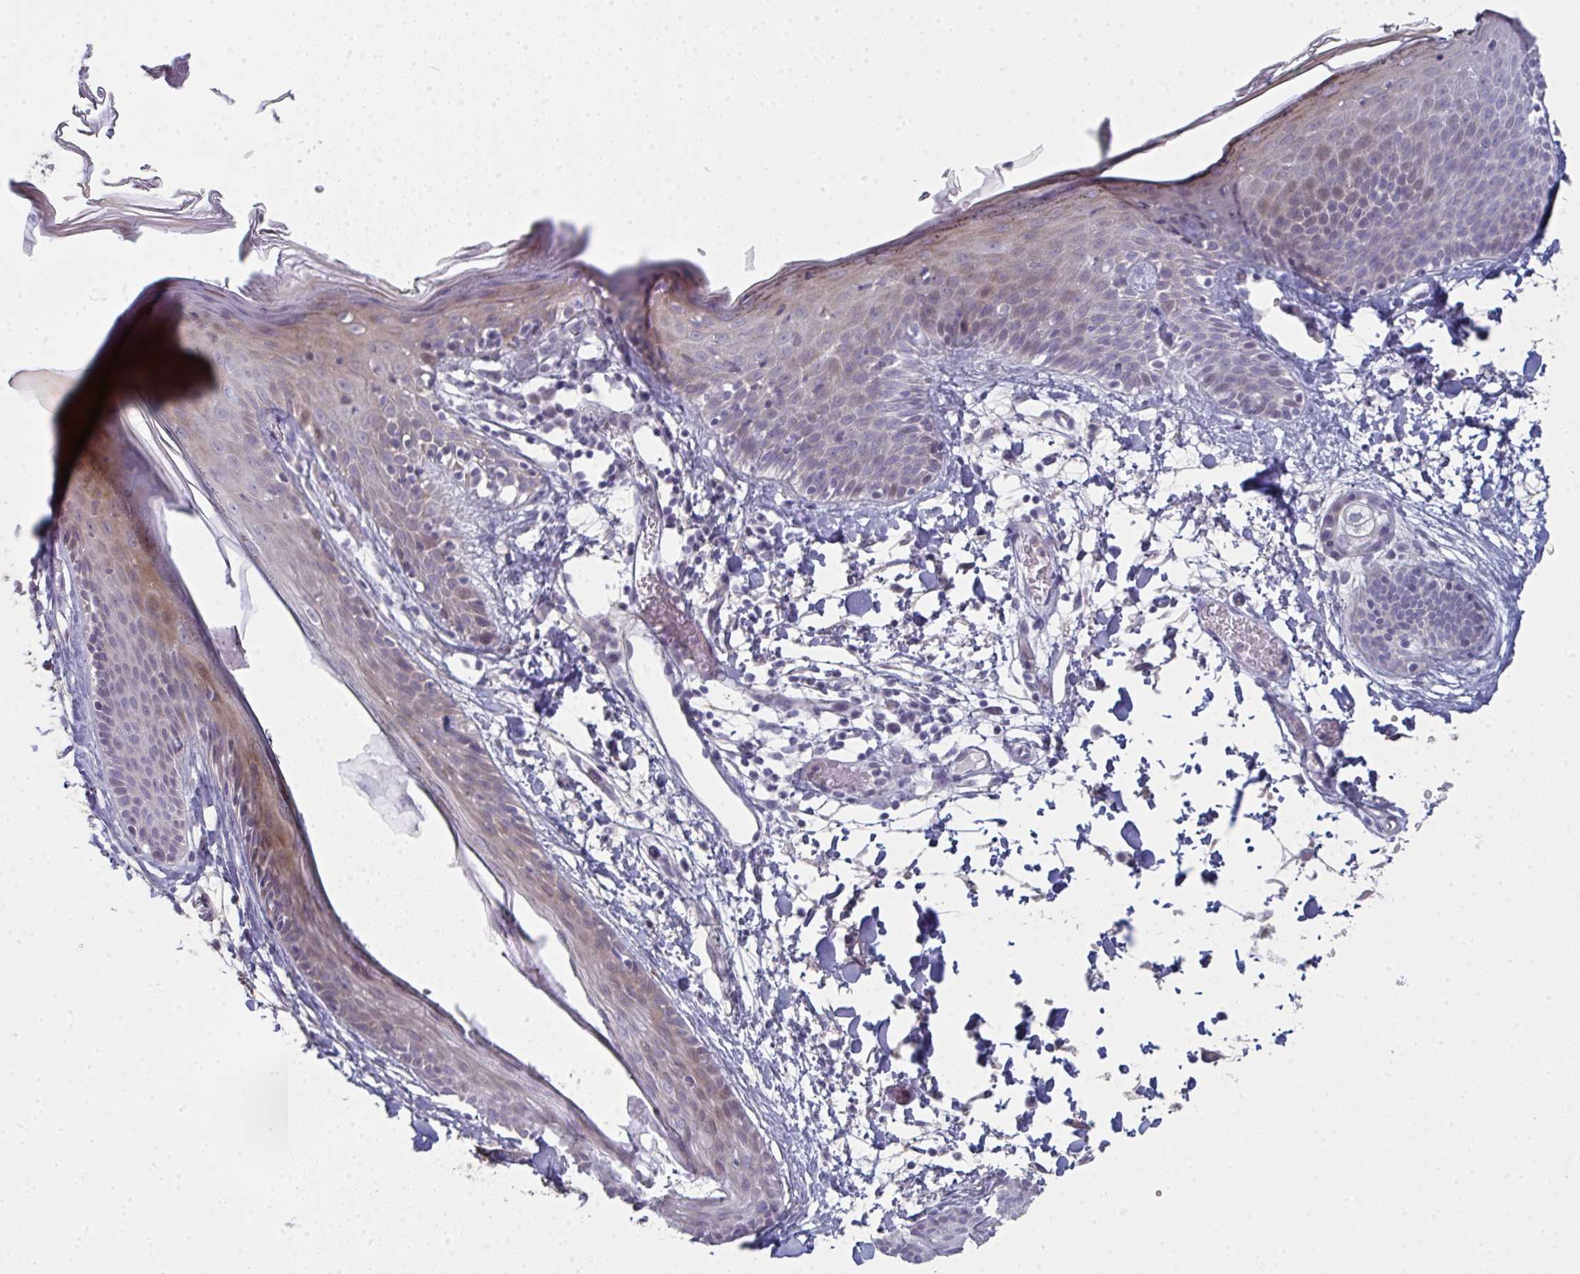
{"staining": {"intensity": "negative", "quantity": "none", "location": "none"}, "tissue": "skin", "cell_type": "Fibroblasts", "image_type": "normal", "snomed": [{"axis": "morphology", "description": "Normal tissue, NOS"}, {"axis": "topography", "description": "Skin"}], "caption": "IHC histopathology image of benign skin: human skin stained with DAB (3,3'-diaminobenzidine) demonstrates no significant protein positivity in fibroblasts. (Brightfield microscopy of DAB (3,3'-diaminobenzidine) immunohistochemistry at high magnification).", "gene": "A1CF", "patient": {"sex": "male", "age": 79}}